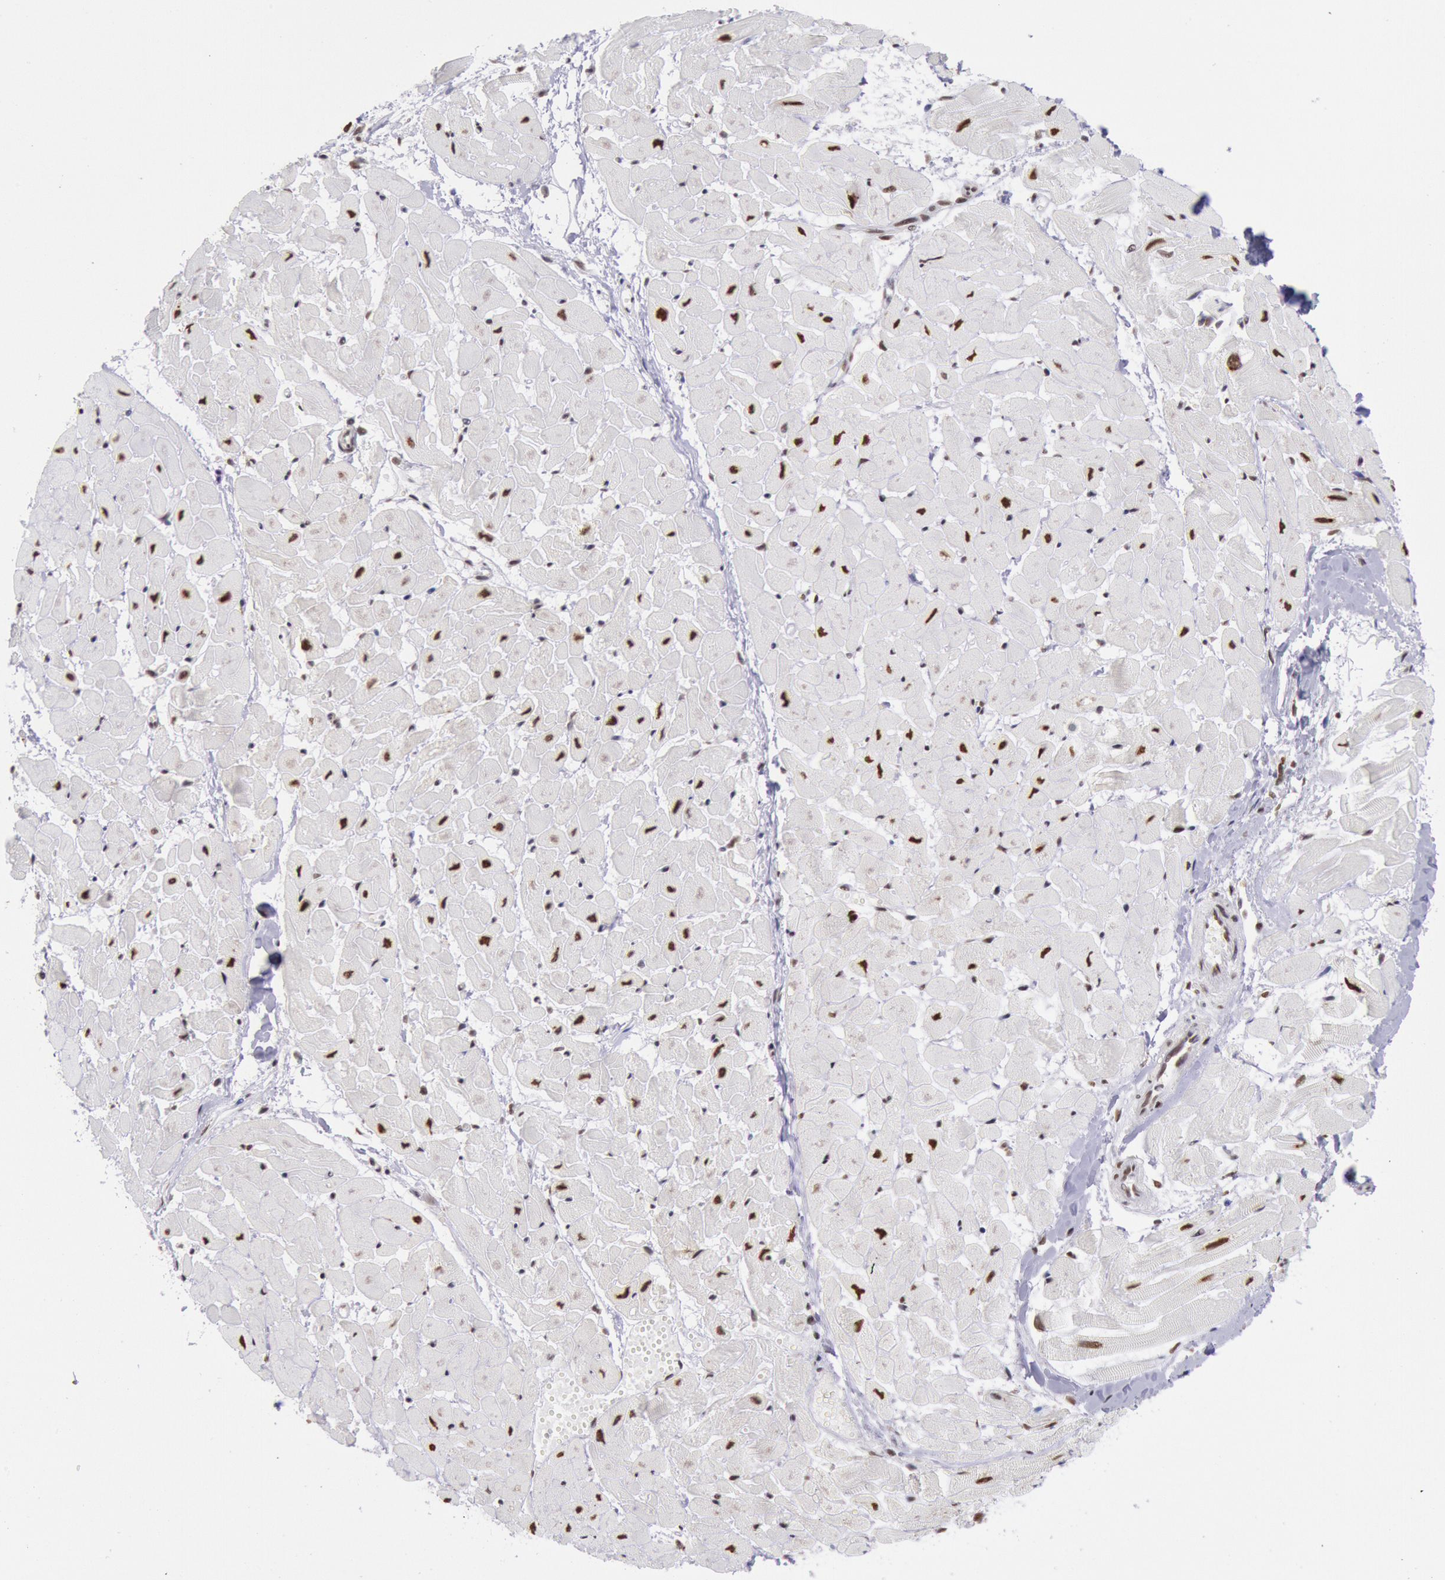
{"staining": {"intensity": "moderate", "quantity": ">75%", "location": "nuclear"}, "tissue": "heart muscle", "cell_type": "Cardiomyocytes", "image_type": "normal", "snomed": [{"axis": "morphology", "description": "Normal tissue, NOS"}, {"axis": "topography", "description": "Heart"}], "caption": "IHC of benign human heart muscle exhibits medium levels of moderate nuclear positivity in approximately >75% of cardiomyocytes.", "gene": "SNRPD3", "patient": {"sex": "female", "age": 19}}